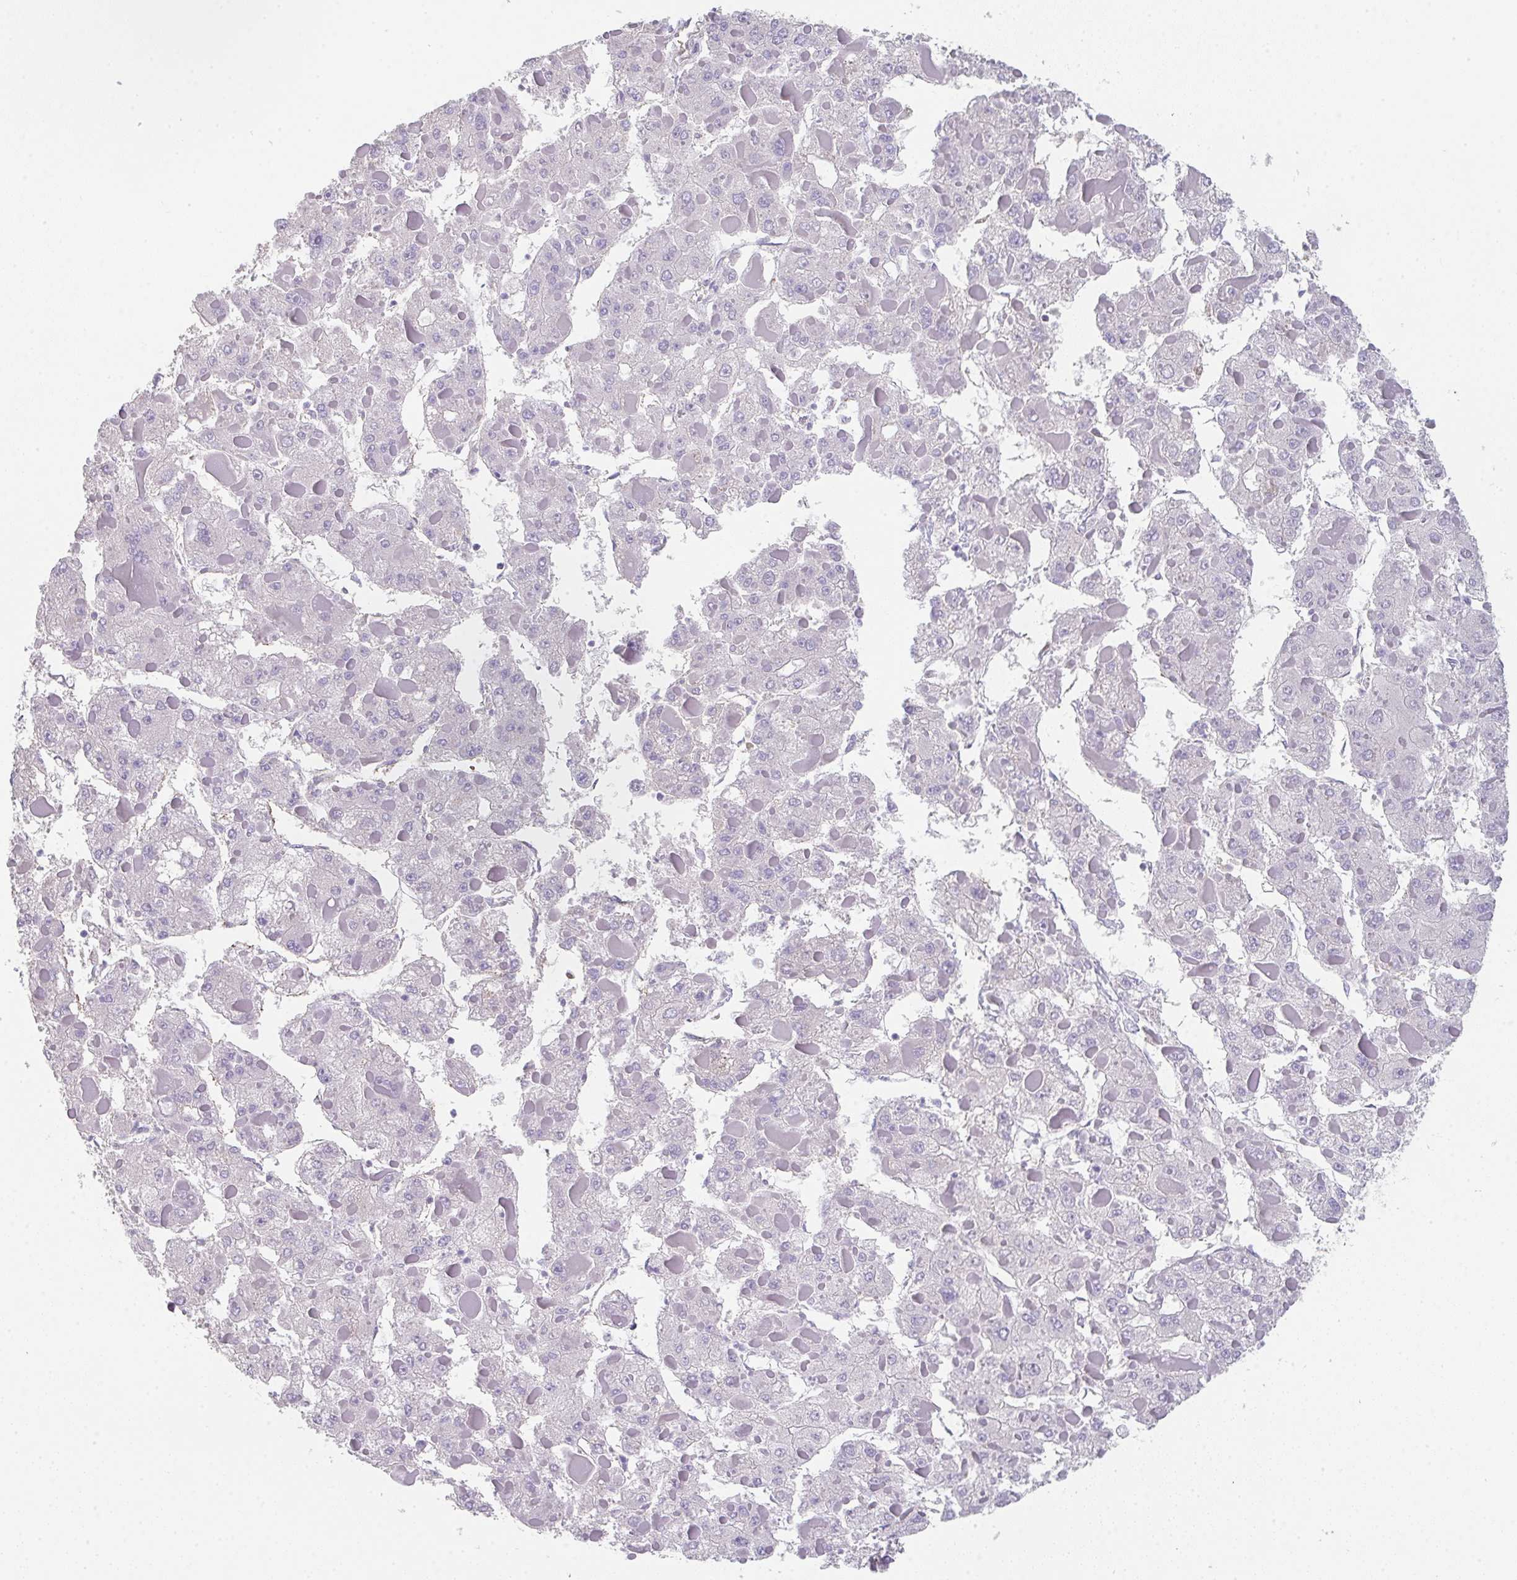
{"staining": {"intensity": "negative", "quantity": "none", "location": "none"}, "tissue": "liver cancer", "cell_type": "Tumor cells", "image_type": "cancer", "snomed": [{"axis": "morphology", "description": "Carcinoma, Hepatocellular, NOS"}, {"axis": "topography", "description": "Liver"}], "caption": "There is no significant staining in tumor cells of liver cancer (hepatocellular carcinoma).", "gene": "DBN1", "patient": {"sex": "female", "age": 73}}